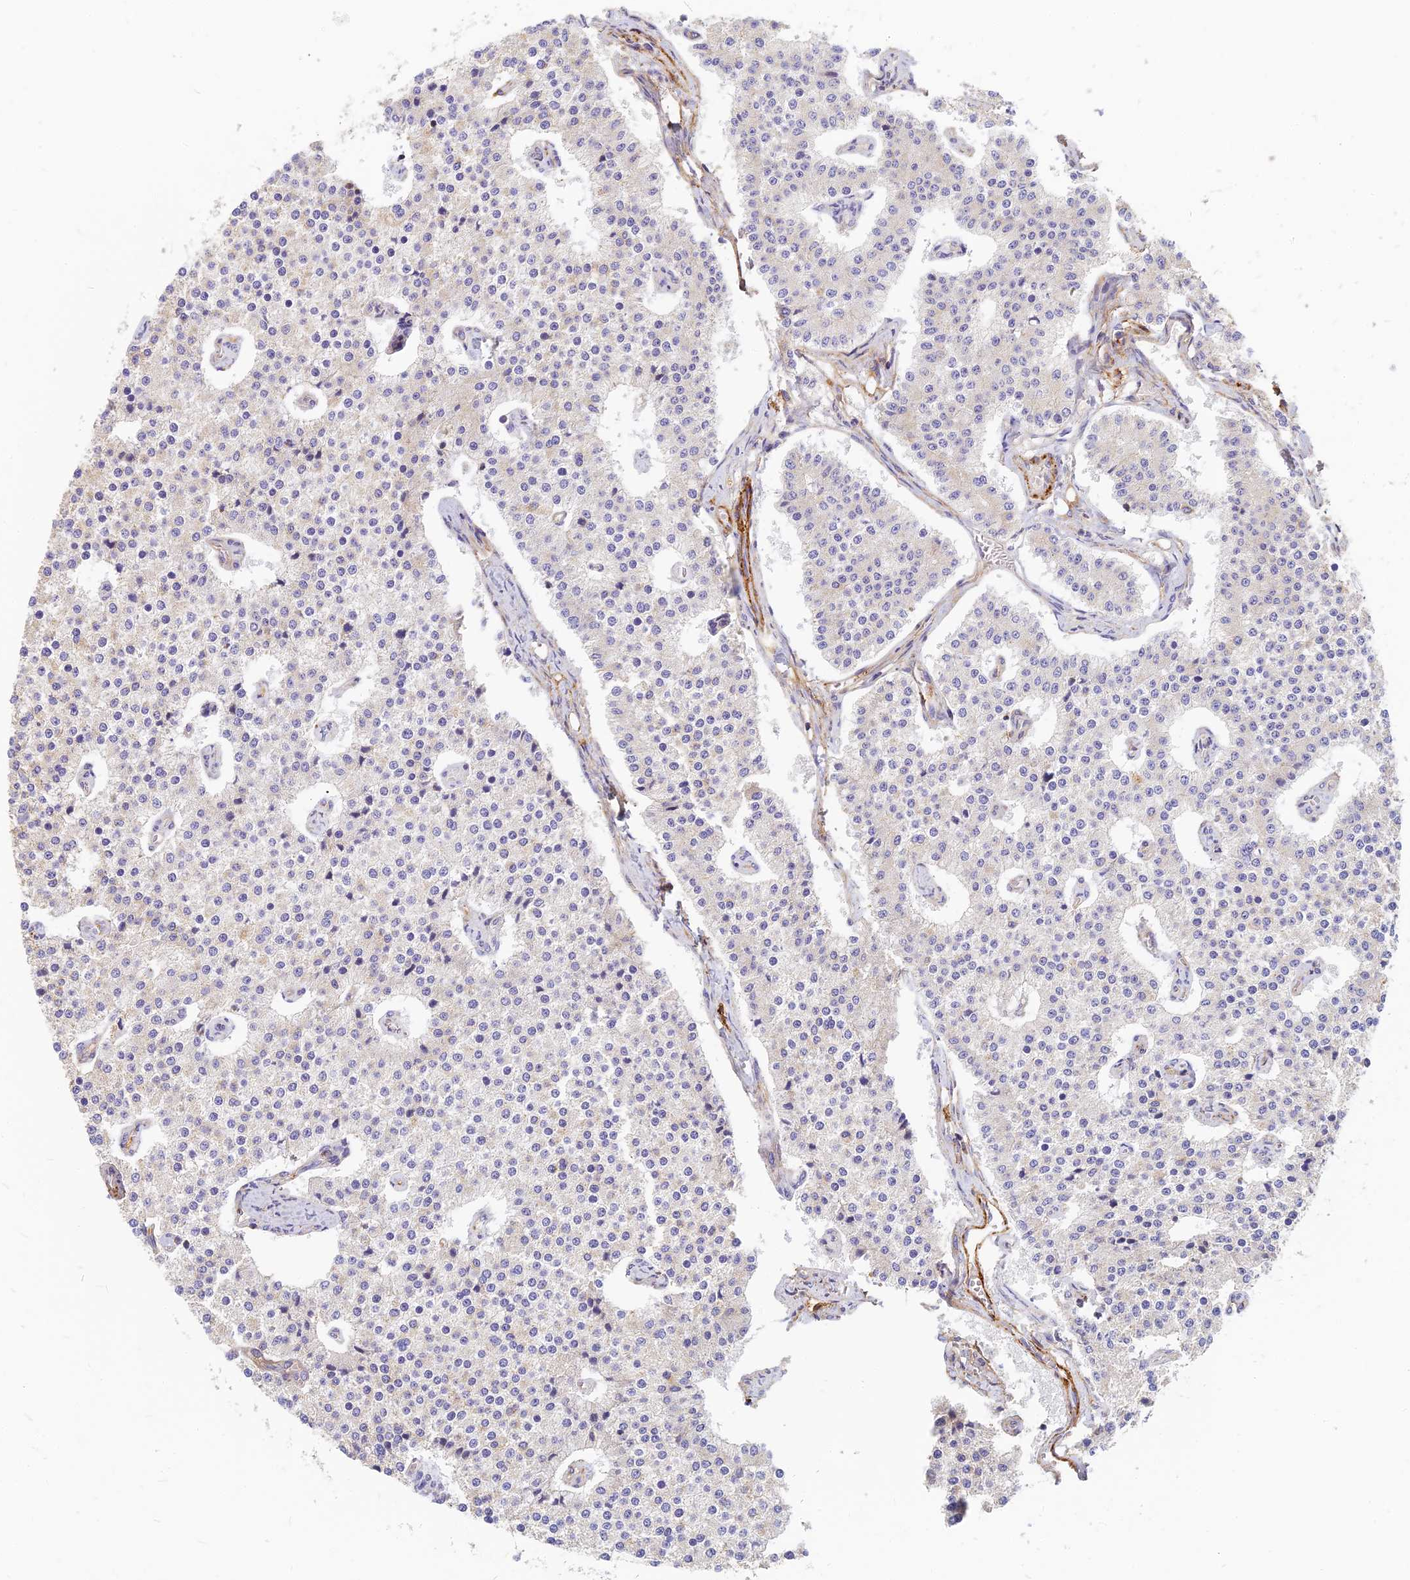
{"staining": {"intensity": "negative", "quantity": "none", "location": "none"}, "tissue": "carcinoid", "cell_type": "Tumor cells", "image_type": "cancer", "snomed": [{"axis": "morphology", "description": "Carcinoid, malignant, NOS"}, {"axis": "topography", "description": "Colon"}], "caption": "This is an immunohistochemistry (IHC) histopathology image of carcinoid. There is no staining in tumor cells.", "gene": "MRPL15", "patient": {"sex": "female", "age": 52}}